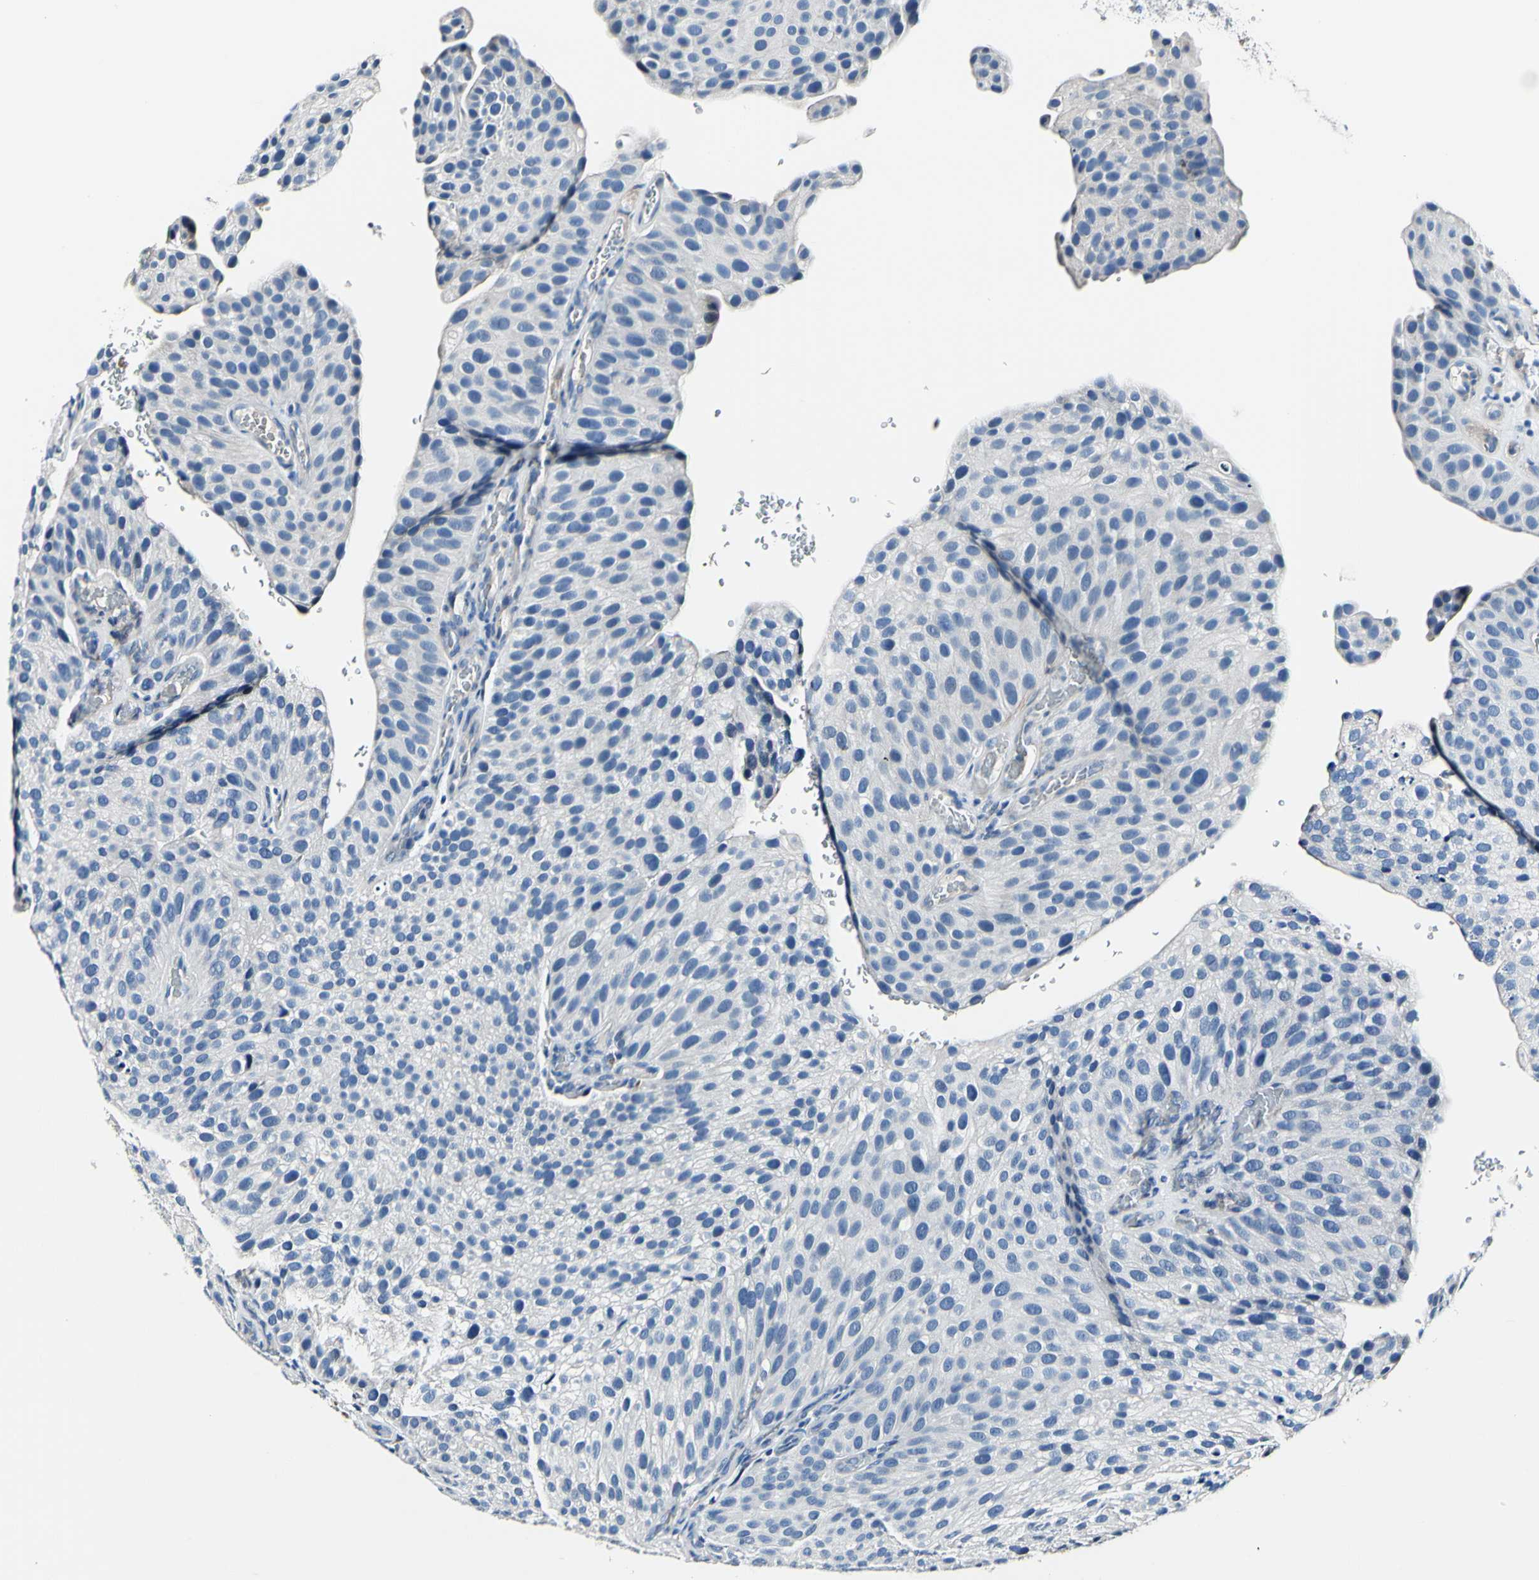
{"staining": {"intensity": "negative", "quantity": "none", "location": "none"}, "tissue": "urothelial cancer", "cell_type": "Tumor cells", "image_type": "cancer", "snomed": [{"axis": "morphology", "description": "Urothelial carcinoma, Low grade"}, {"axis": "topography", "description": "Smooth muscle"}, {"axis": "topography", "description": "Urinary bladder"}], "caption": "DAB (3,3'-diaminobenzidine) immunohistochemical staining of human urothelial cancer shows no significant staining in tumor cells.", "gene": "COL6A3", "patient": {"sex": "male", "age": 60}}